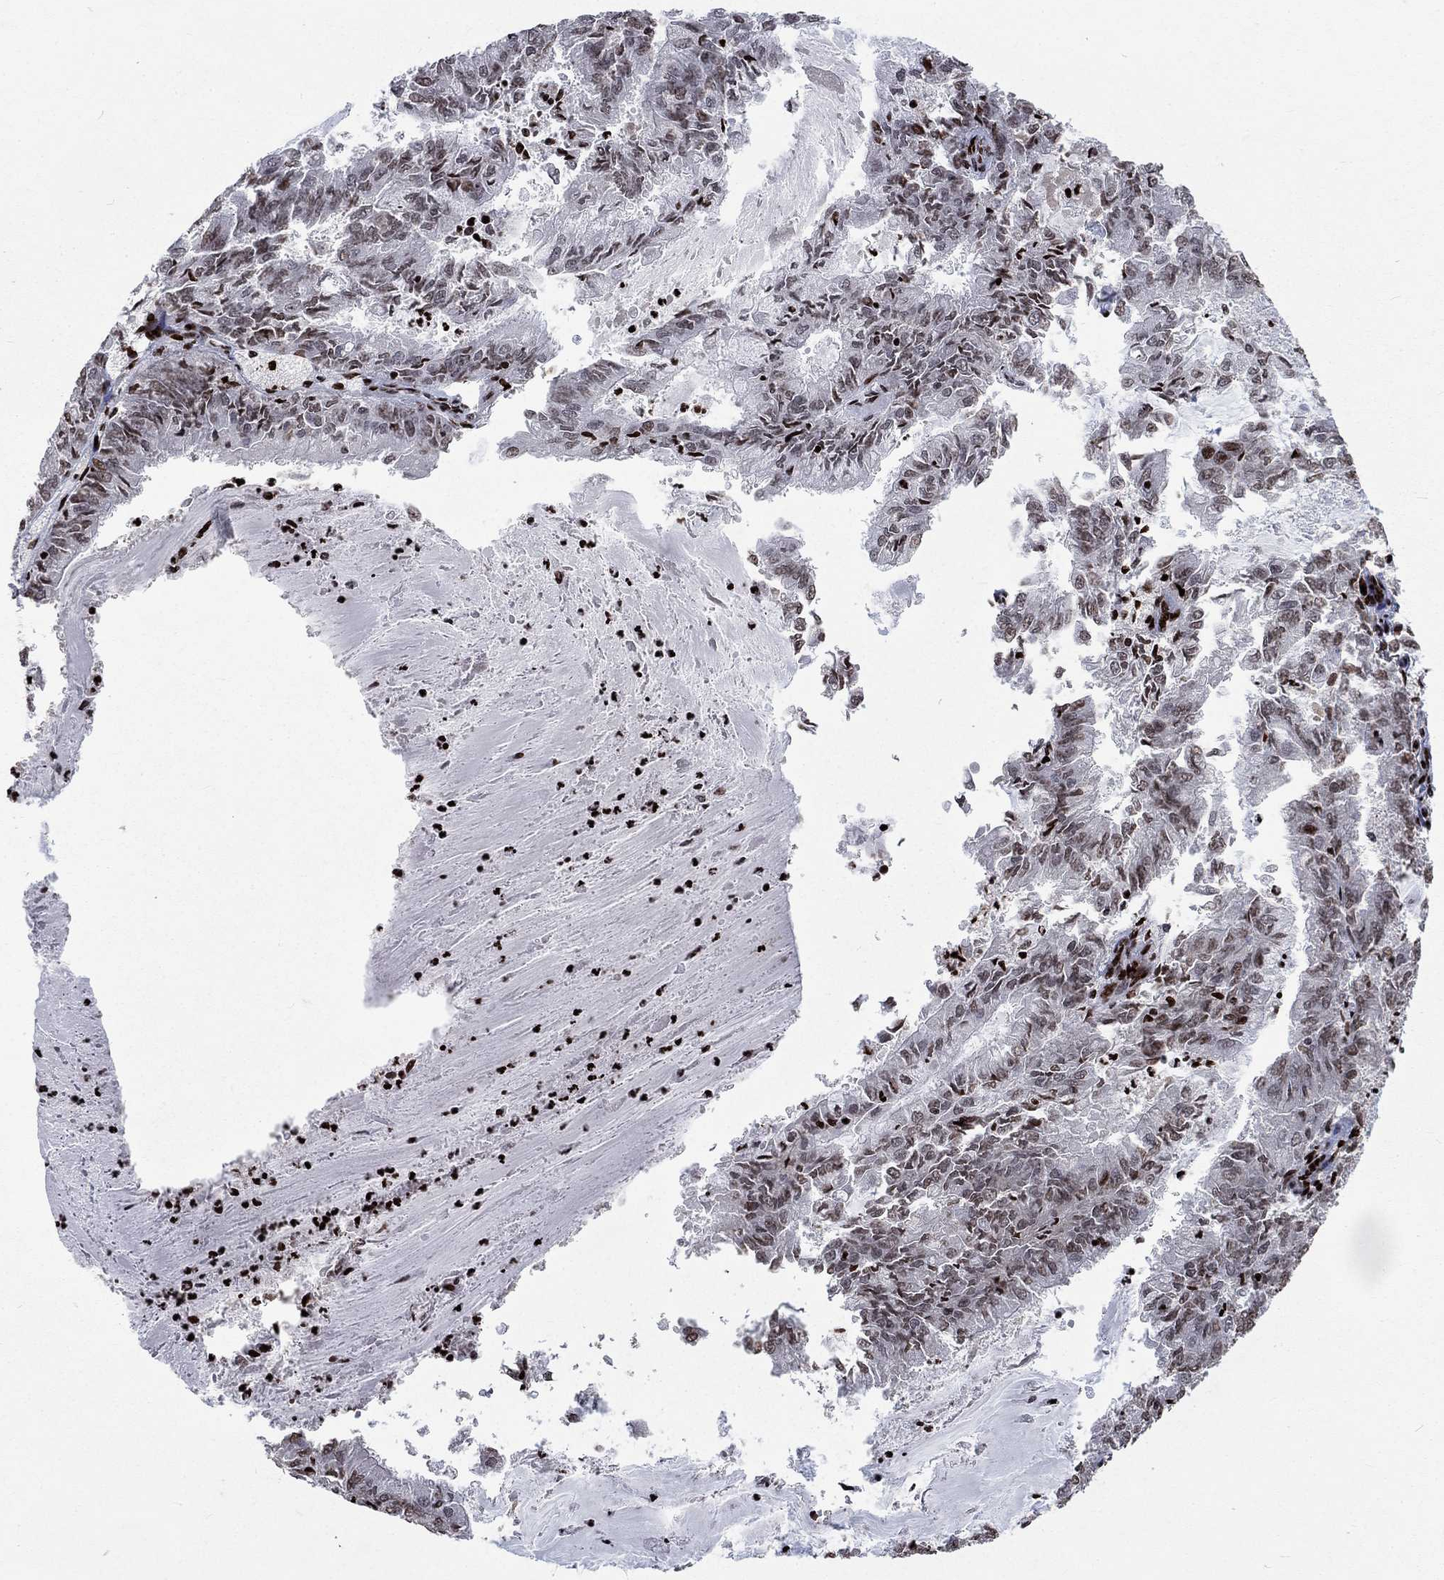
{"staining": {"intensity": "moderate", "quantity": "<25%", "location": "nuclear"}, "tissue": "endometrial cancer", "cell_type": "Tumor cells", "image_type": "cancer", "snomed": [{"axis": "morphology", "description": "Adenocarcinoma, NOS"}, {"axis": "topography", "description": "Endometrium"}], "caption": "Adenocarcinoma (endometrial) stained for a protein exhibits moderate nuclear positivity in tumor cells. The staining was performed using DAB to visualize the protein expression in brown, while the nuclei were stained in blue with hematoxylin (Magnification: 20x).", "gene": "SRSF3", "patient": {"sex": "female", "age": 57}}